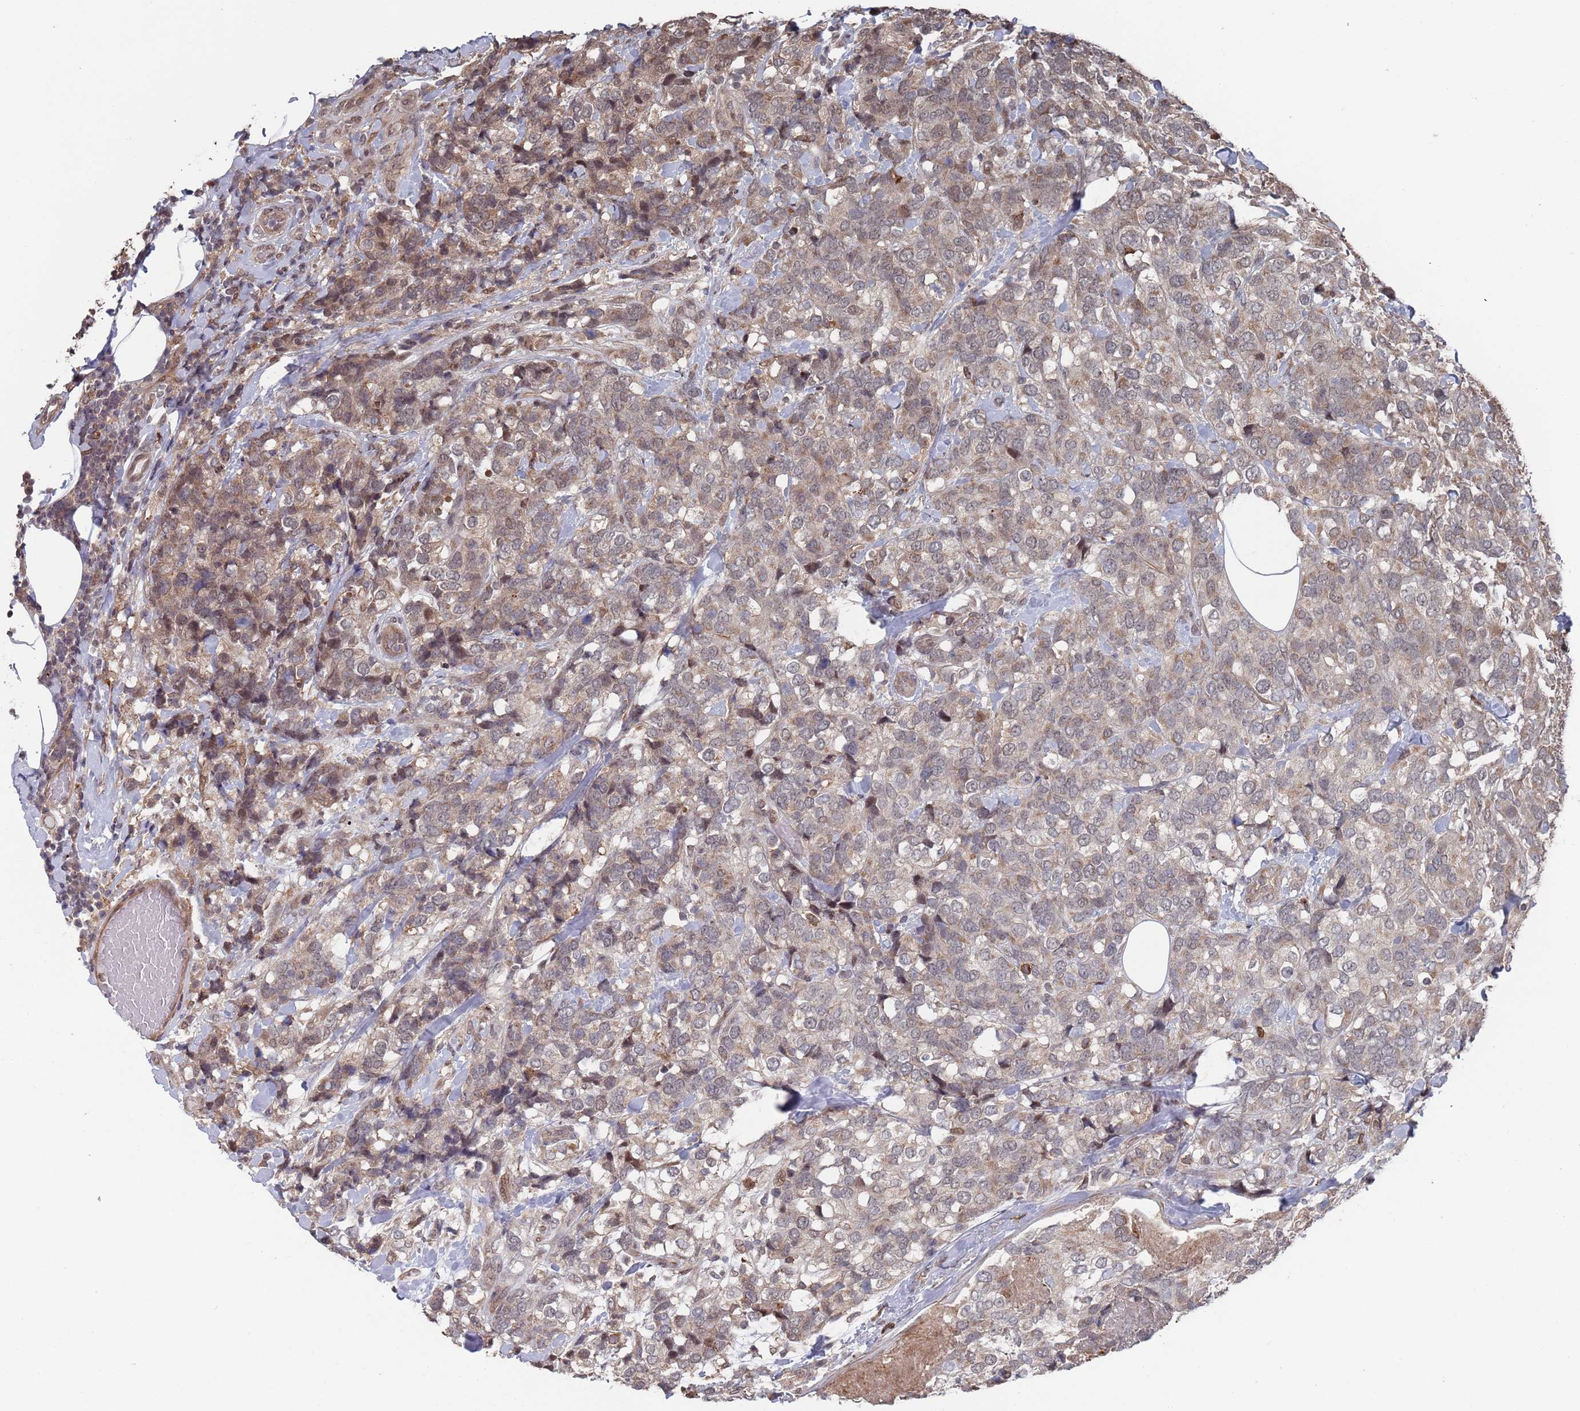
{"staining": {"intensity": "weak", "quantity": "25%-75%", "location": "cytoplasmic/membranous,nuclear"}, "tissue": "breast cancer", "cell_type": "Tumor cells", "image_type": "cancer", "snomed": [{"axis": "morphology", "description": "Lobular carcinoma"}, {"axis": "topography", "description": "Breast"}], "caption": "Weak cytoplasmic/membranous and nuclear protein positivity is seen in approximately 25%-75% of tumor cells in breast cancer. The staining was performed using DAB (3,3'-diaminobenzidine) to visualize the protein expression in brown, while the nuclei were stained in blue with hematoxylin (Magnification: 20x).", "gene": "DGKD", "patient": {"sex": "female", "age": 59}}